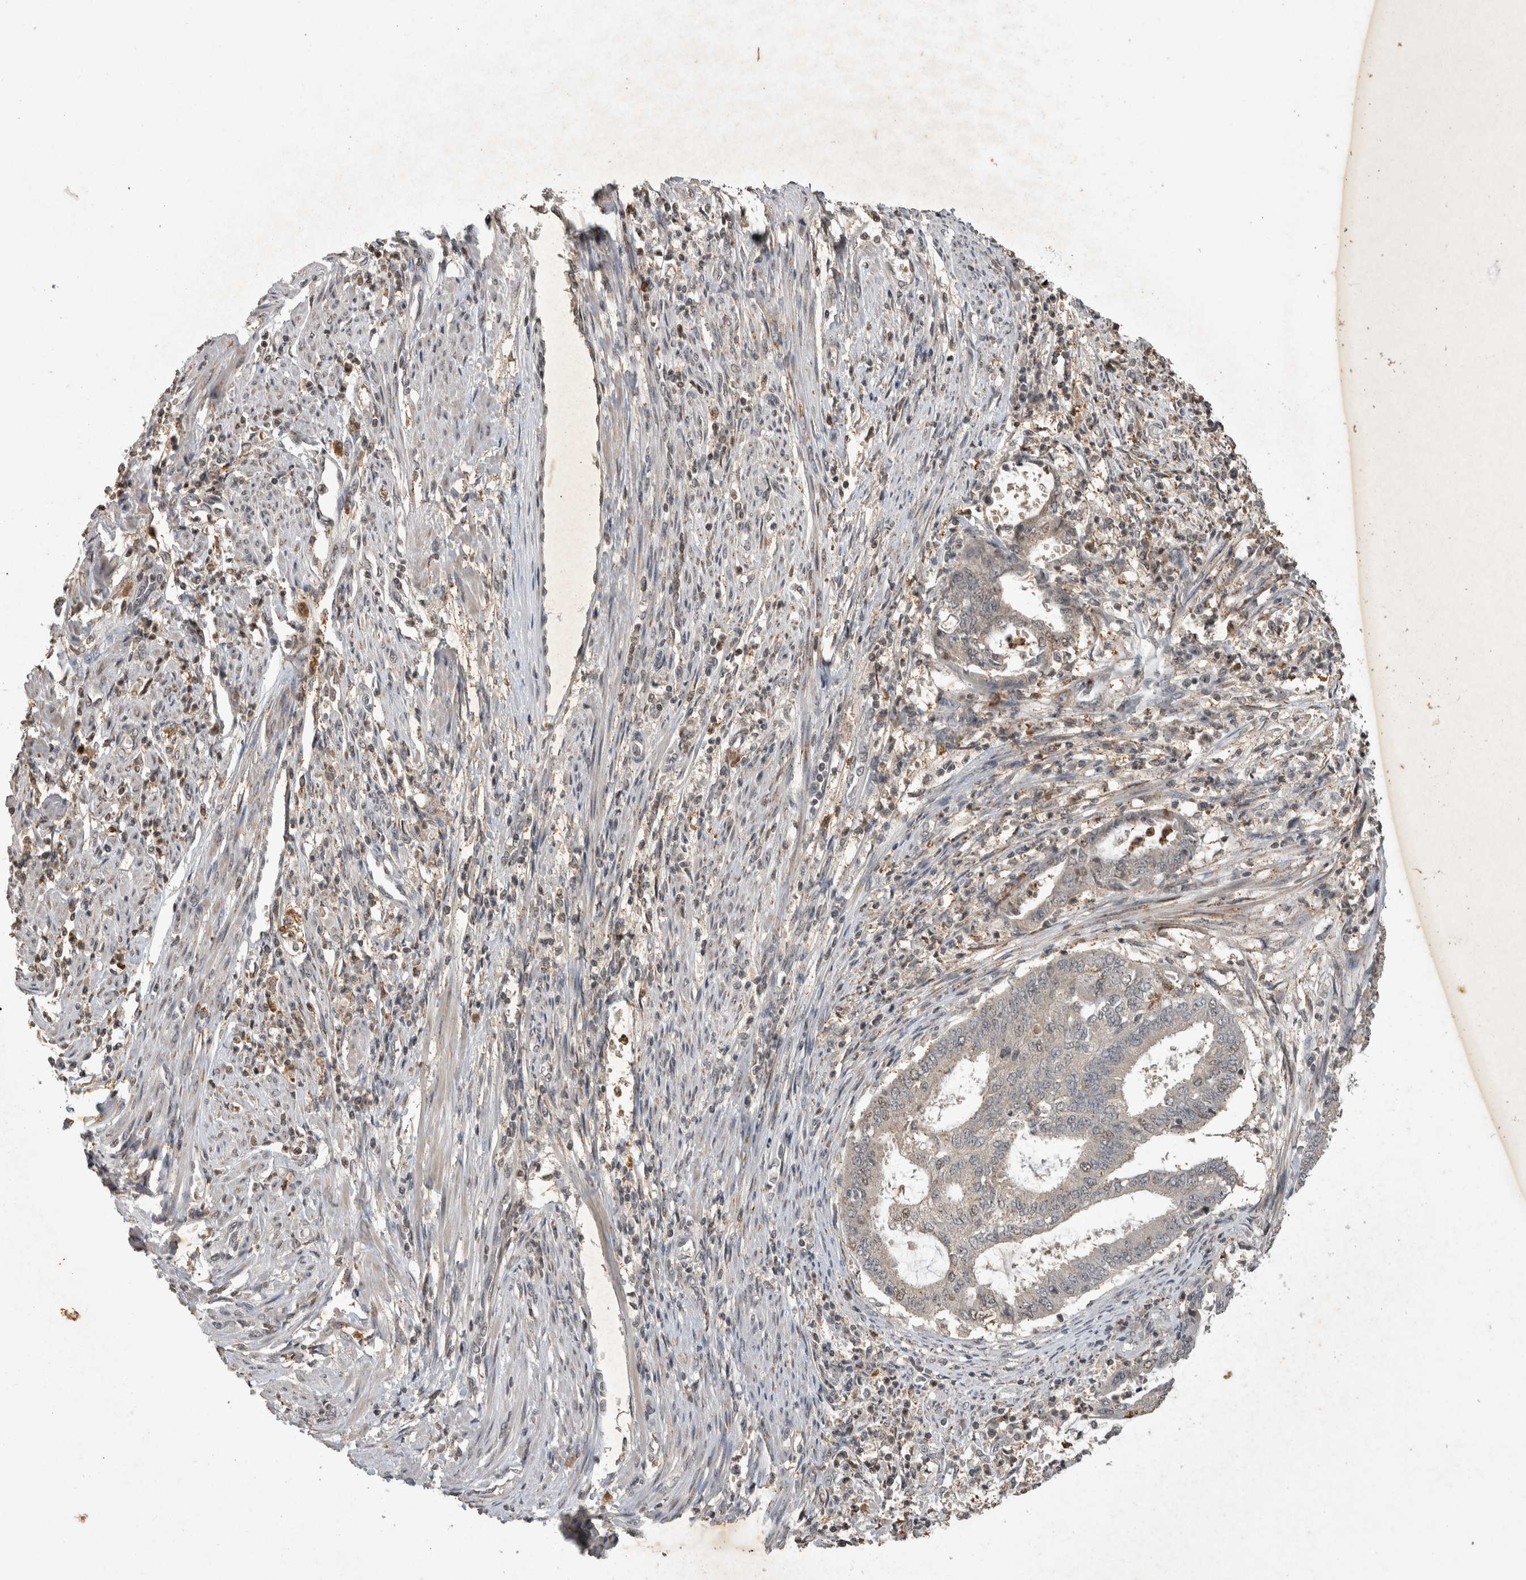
{"staining": {"intensity": "negative", "quantity": "none", "location": "none"}, "tissue": "endometrial cancer", "cell_type": "Tumor cells", "image_type": "cancer", "snomed": [{"axis": "morphology", "description": "Adenocarcinoma, NOS"}, {"axis": "topography", "description": "Endometrium"}], "caption": "The micrograph displays no staining of tumor cells in endometrial cancer (adenocarcinoma).", "gene": "HRK", "patient": {"sex": "female", "age": 51}}